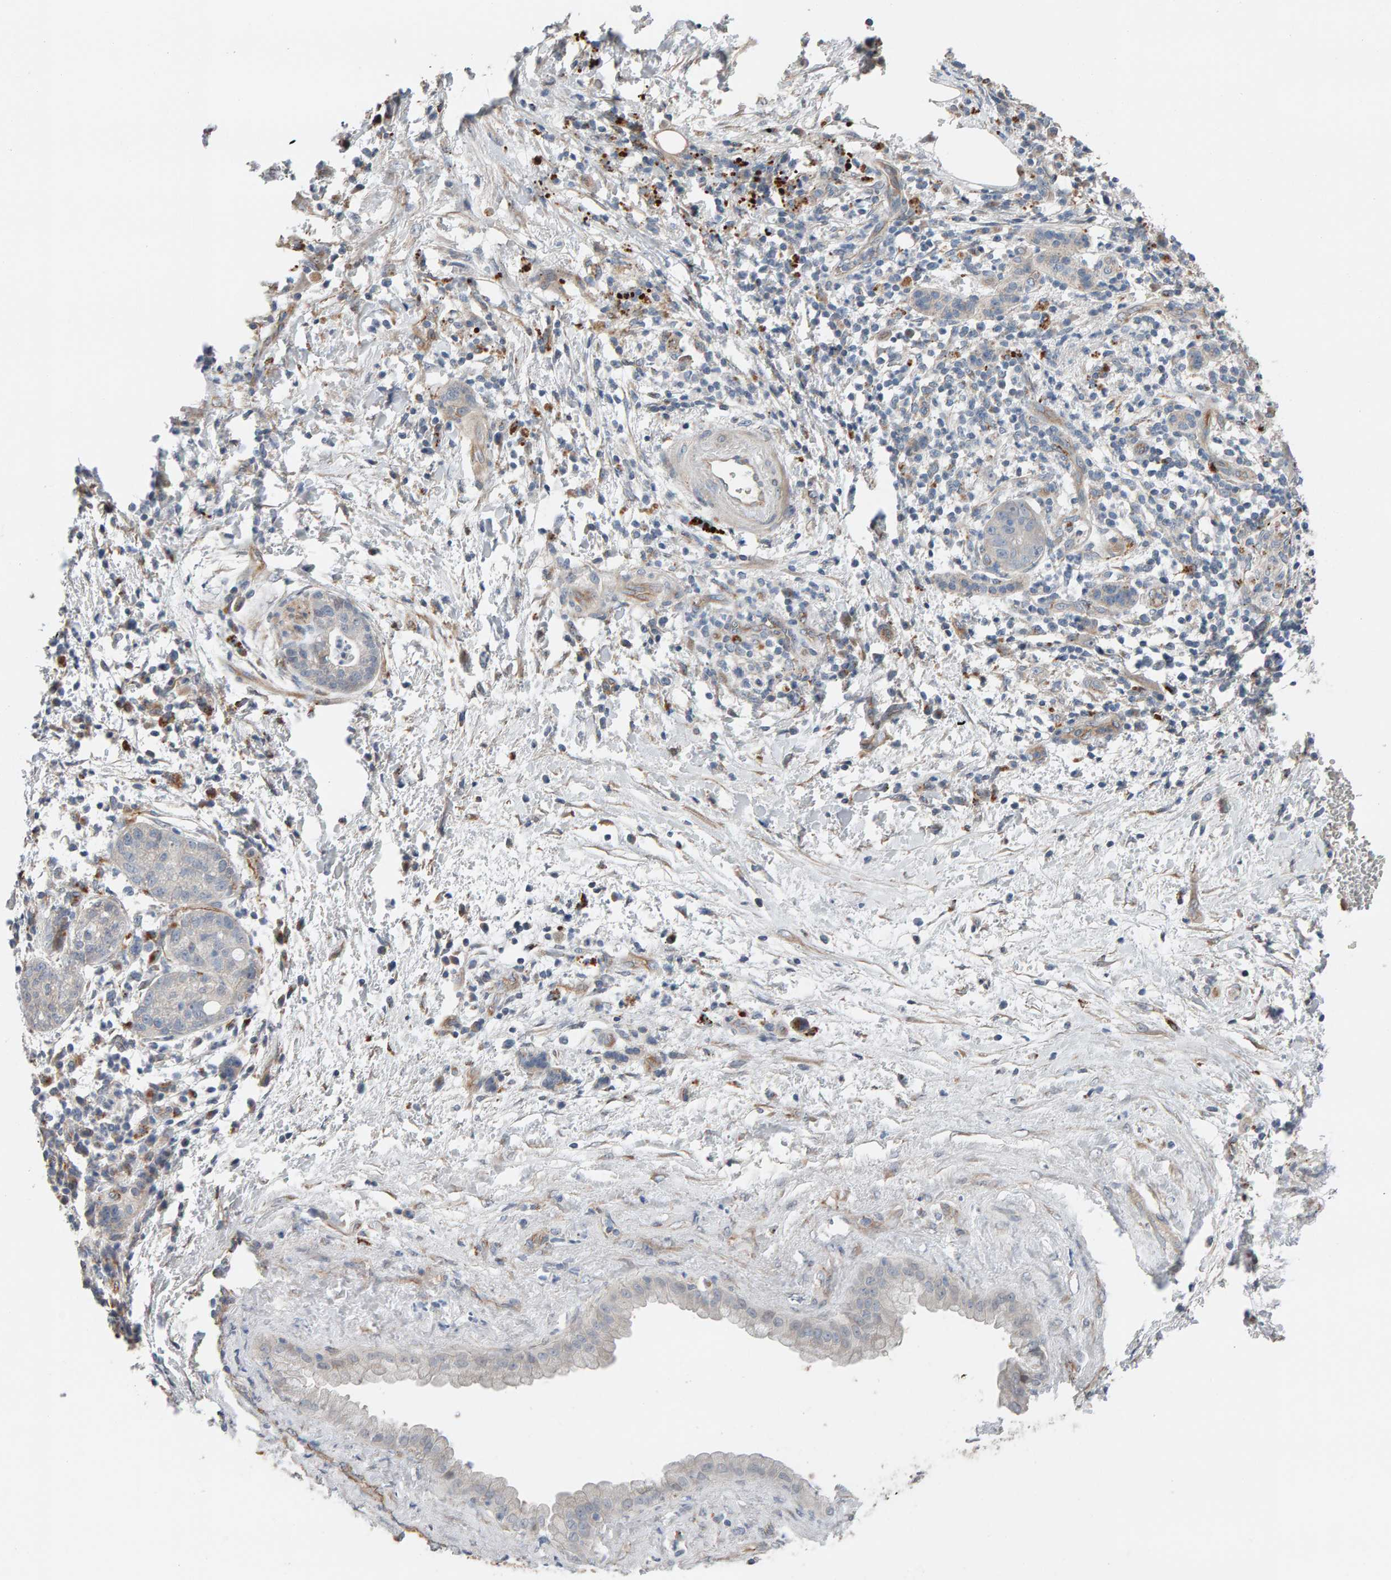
{"staining": {"intensity": "negative", "quantity": "none", "location": "none"}, "tissue": "pancreatic cancer", "cell_type": "Tumor cells", "image_type": "cancer", "snomed": [{"axis": "morphology", "description": "Adenocarcinoma, NOS"}, {"axis": "topography", "description": "Pancreas"}], "caption": "Tumor cells are negative for protein expression in human pancreatic cancer (adenocarcinoma). (DAB (3,3'-diaminobenzidine) immunohistochemistry visualized using brightfield microscopy, high magnification).", "gene": "IPPK", "patient": {"sex": "female", "age": 78}}